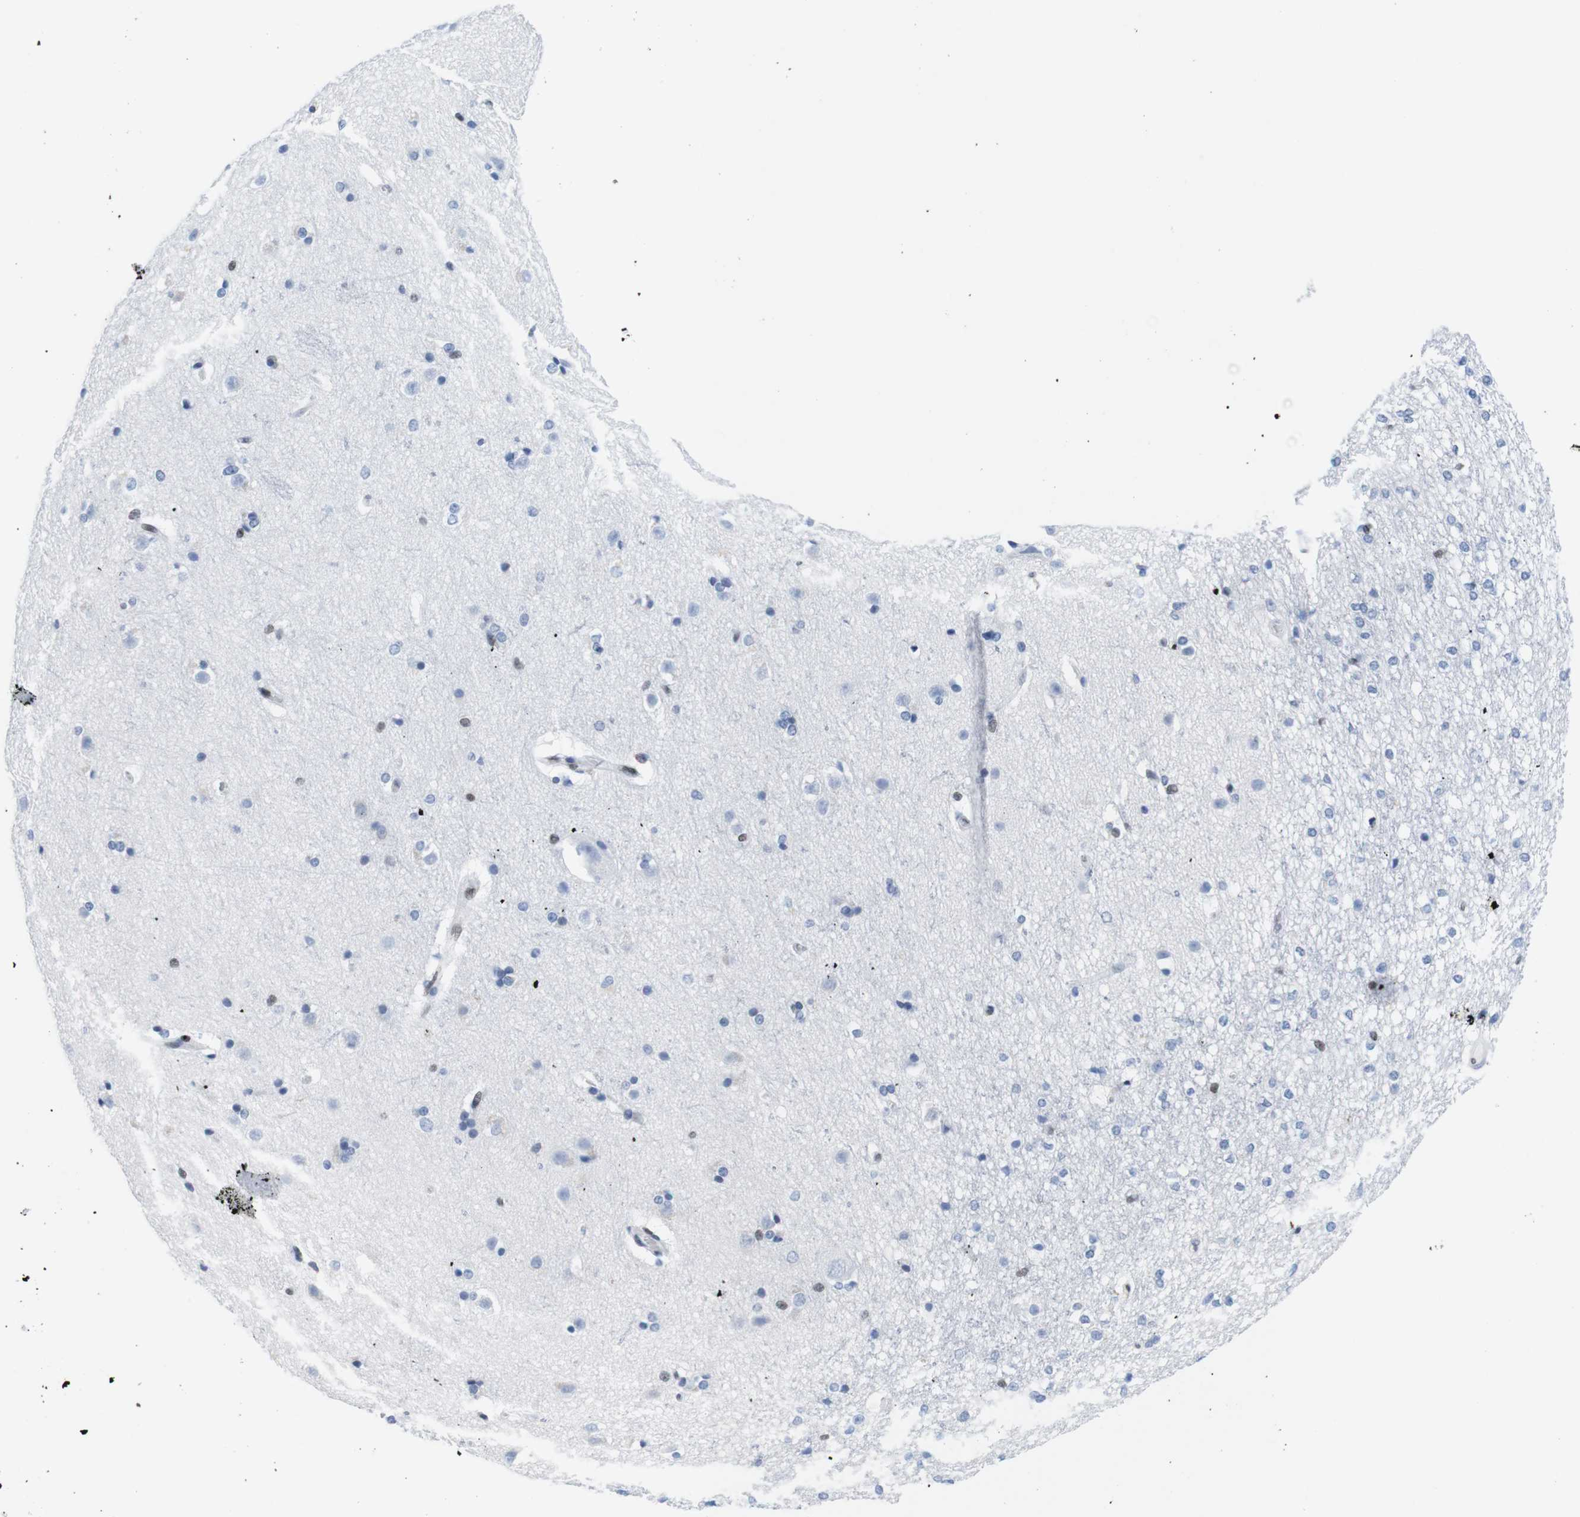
{"staining": {"intensity": "weak", "quantity": "<25%", "location": "nuclear"}, "tissue": "caudate", "cell_type": "Glial cells", "image_type": "normal", "snomed": [{"axis": "morphology", "description": "Normal tissue, NOS"}, {"axis": "topography", "description": "Lateral ventricle wall"}], "caption": "A high-resolution histopathology image shows IHC staining of benign caudate, which reveals no significant positivity in glial cells.", "gene": "IFI16", "patient": {"sex": "female", "age": 19}}